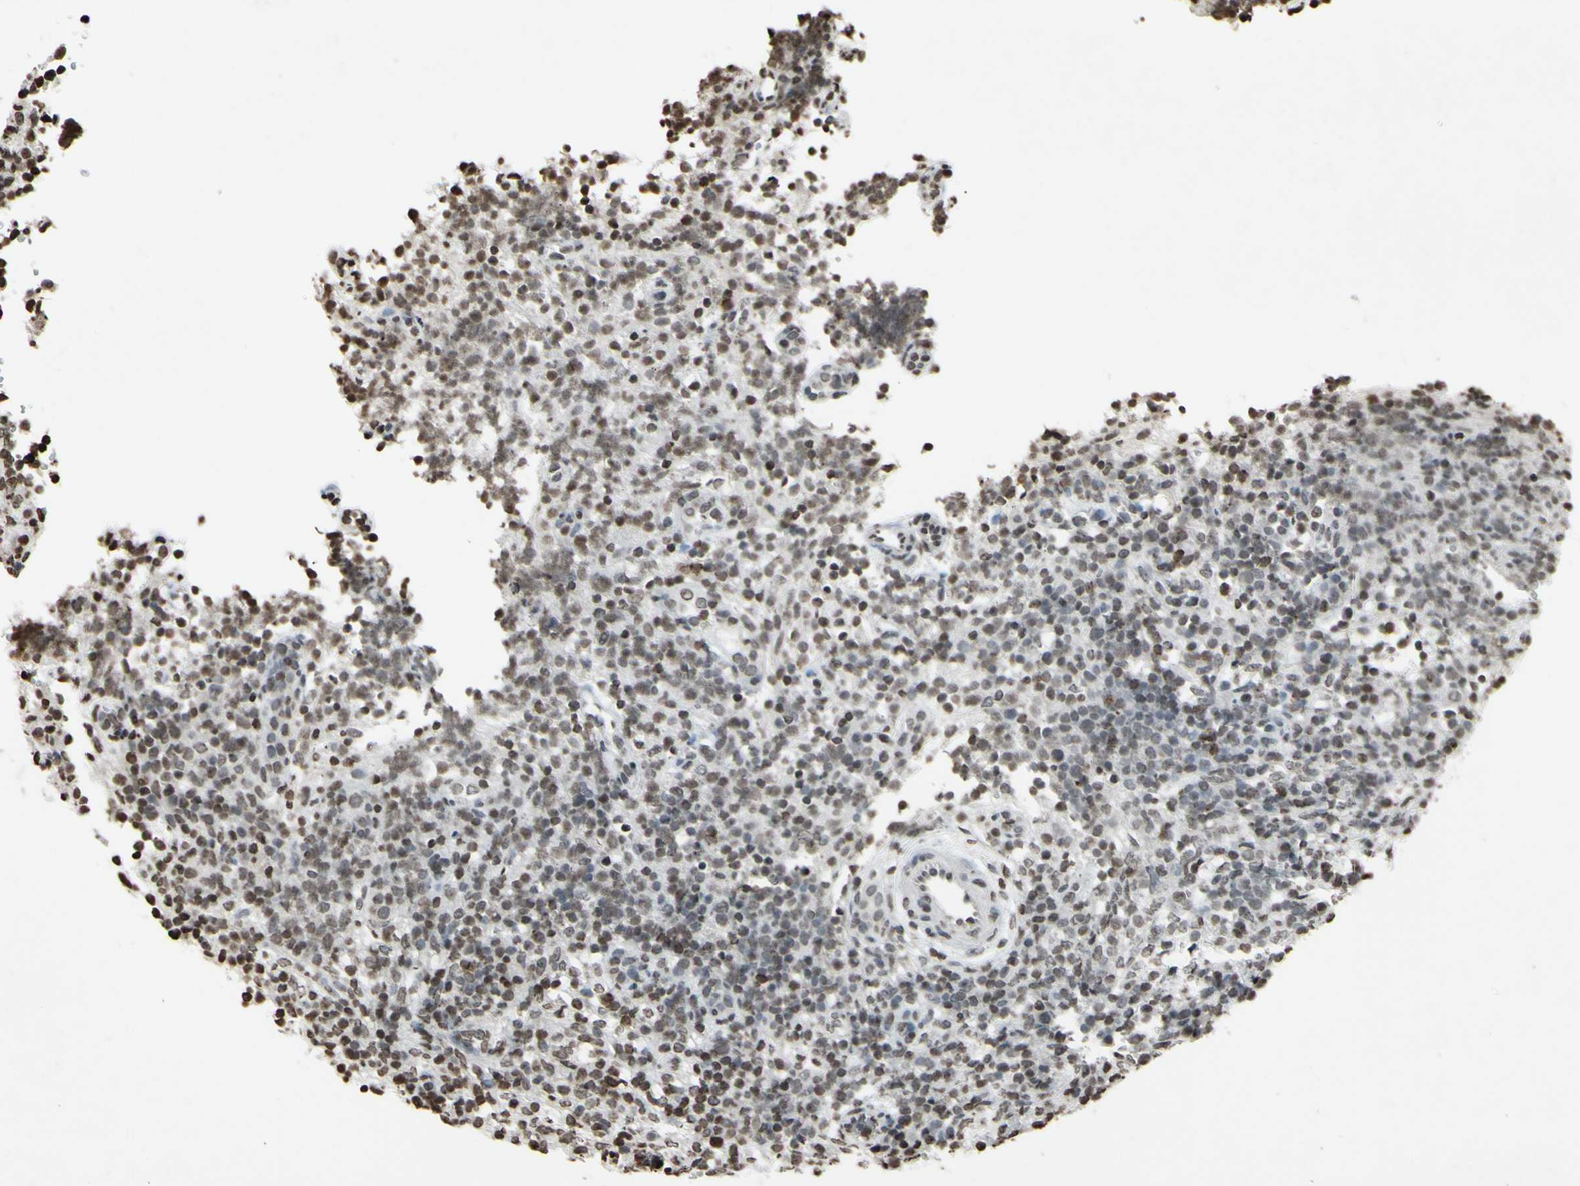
{"staining": {"intensity": "weak", "quantity": "25%-75%", "location": "nuclear"}, "tissue": "lymphoma", "cell_type": "Tumor cells", "image_type": "cancer", "snomed": [{"axis": "morphology", "description": "Malignant lymphoma, non-Hodgkin's type, High grade"}, {"axis": "topography", "description": "Lymph node"}], "caption": "Lymphoma stained for a protein (brown) reveals weak nuclear positive staining in about 25%-75% of tumor cells.", "gene": "CD79B", "patient": {"sex": "female", "age": 76}}